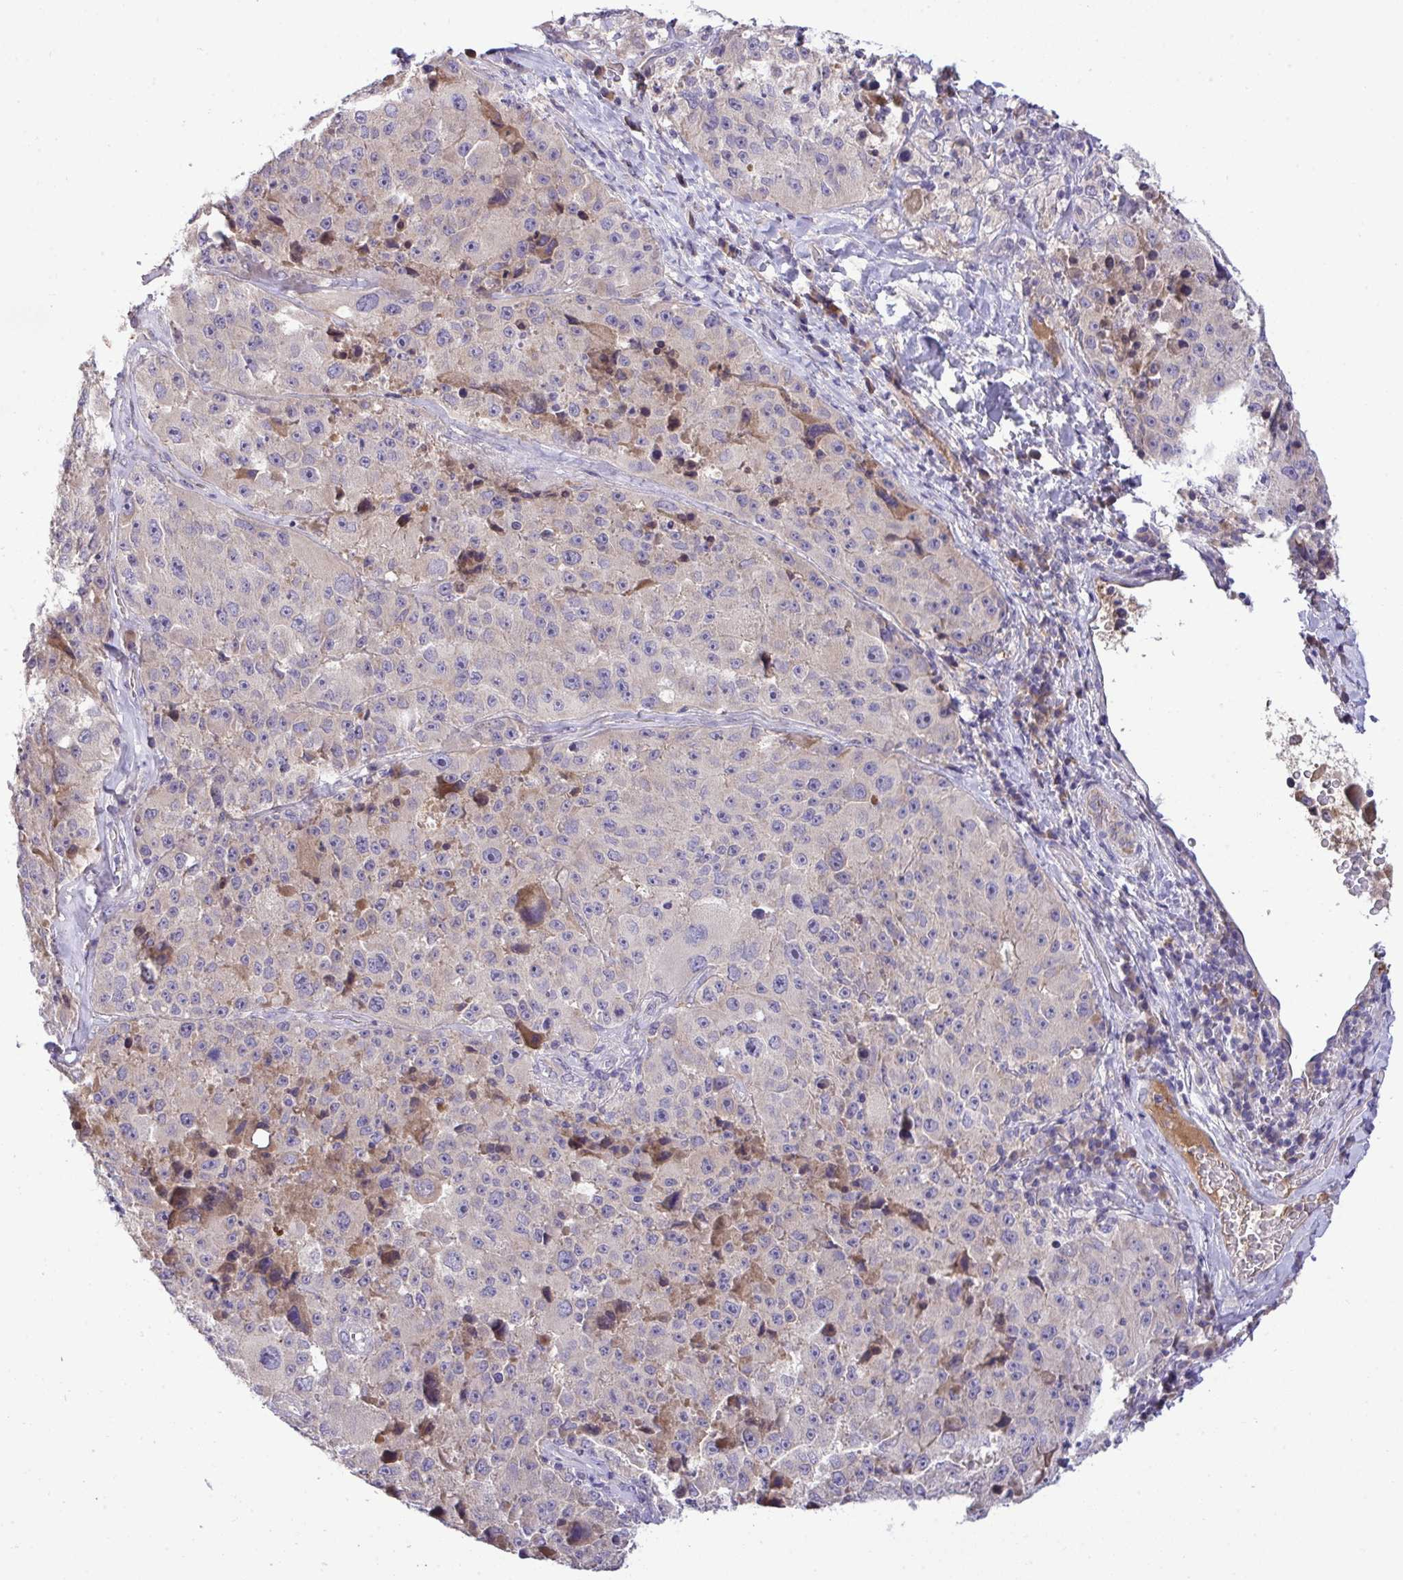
{"staining": {"intensity": "weak", "quantity": "<25%", "location": "cytoplasmic/membranous"}, "tissue": "melanoma", "cell_type": "Tumor cells", "image_type": "cancer", "snomed": [{"axis": "morphology", "description": "Malignant melanoma, Metastatic site"}, {"axis": "topography", "description": "Lymph node"}], "caption": "A micrograph of human malignant melanoma (metastatic site) is negative for staining in tumor cells. (DAB IHC with hematoxylin counter stain).", "gene": "ZNF581", "patient": {"sex": "male", "age": 62}}